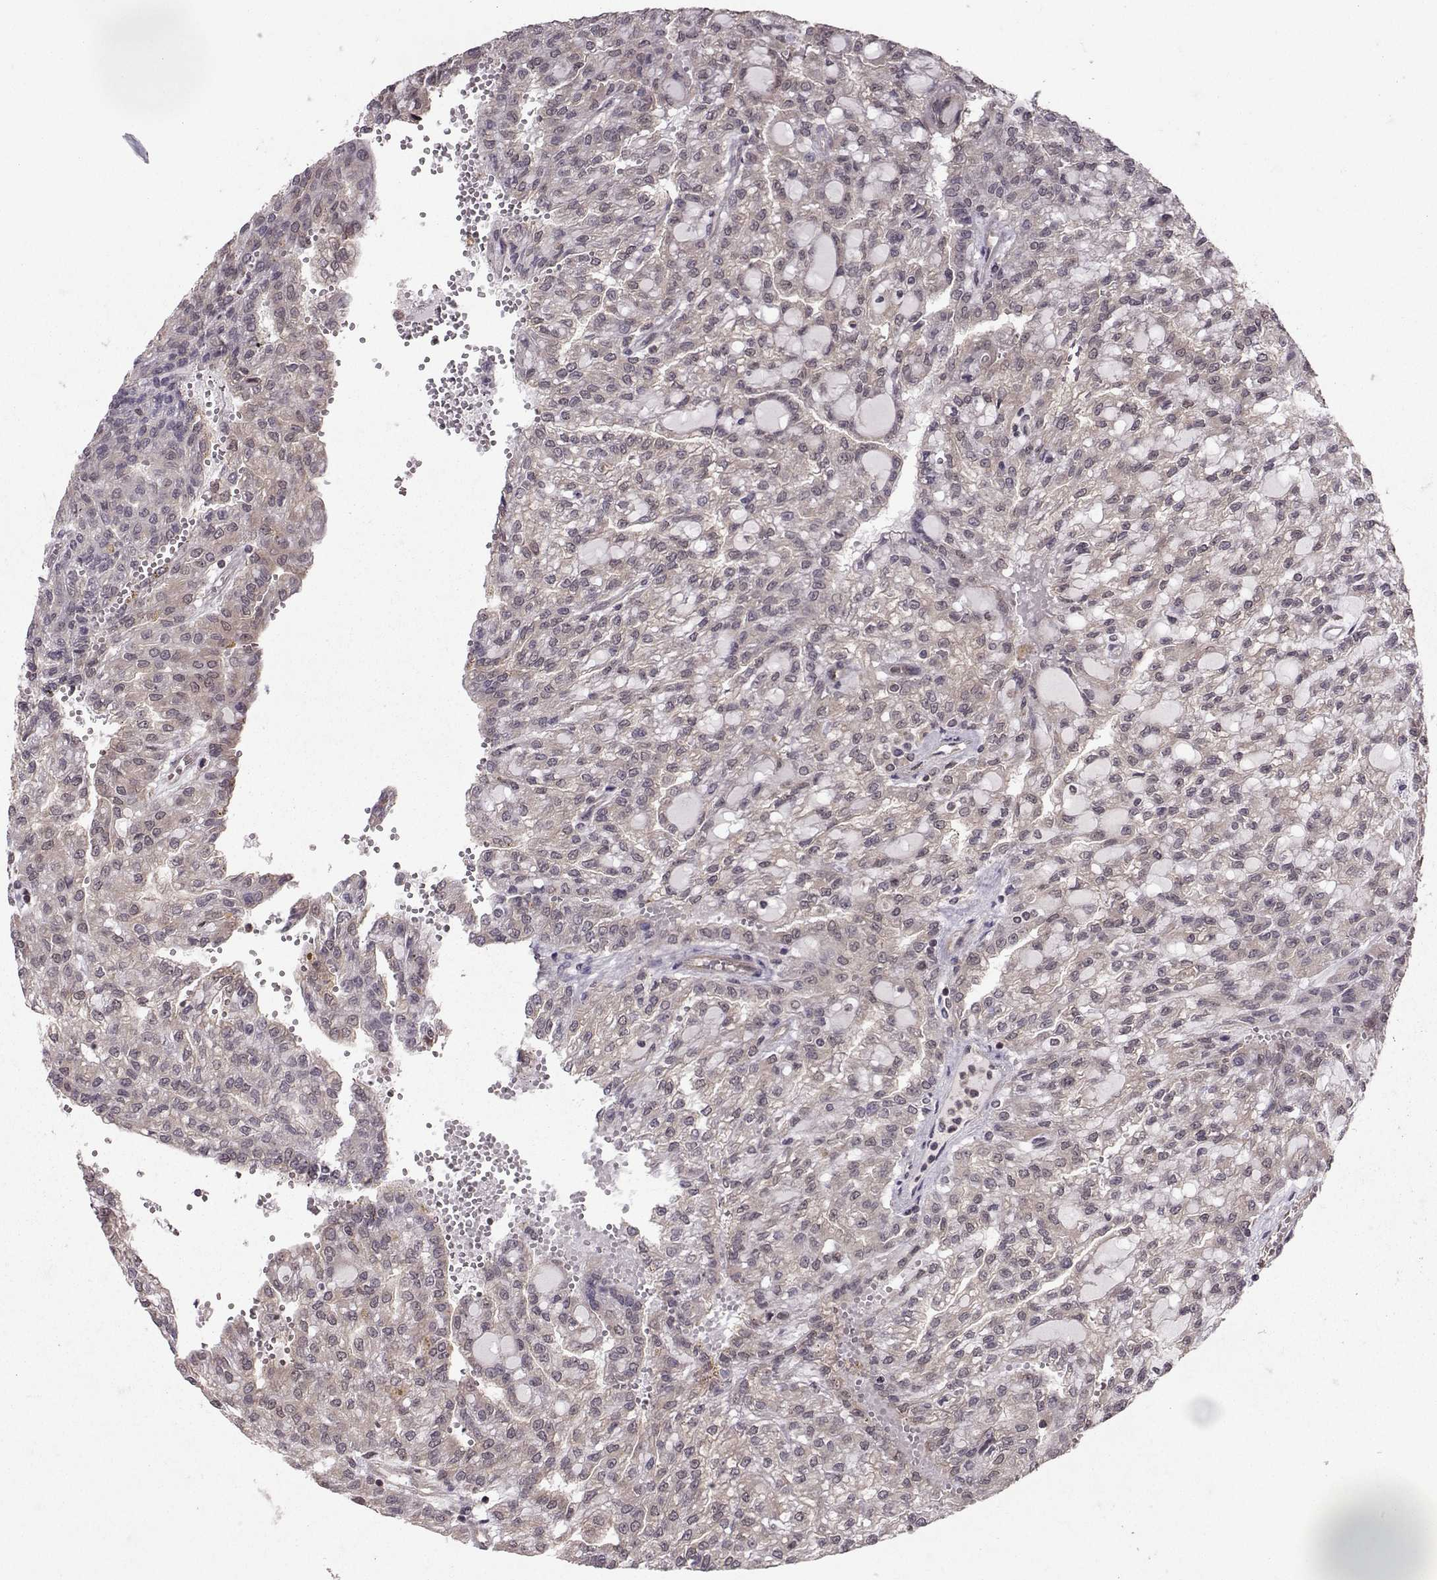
{"staining": {"intensity": "negative", "quantity": "none", "location": "none"}, "tissue": "renal cancer", "cell_type": "Tumor cells", "image_type": "cancer", "snomed": [{"axis": "morphology", "description": "Adenocarcinoma, NOS"}, {"axis": "topography", "description": "Kidney"}], "caption": "Tumor cells are negative for protein expression in human renal cancer.", "gene": "PPP2R2A", "patient": {"sex": "male", "age": 63}}